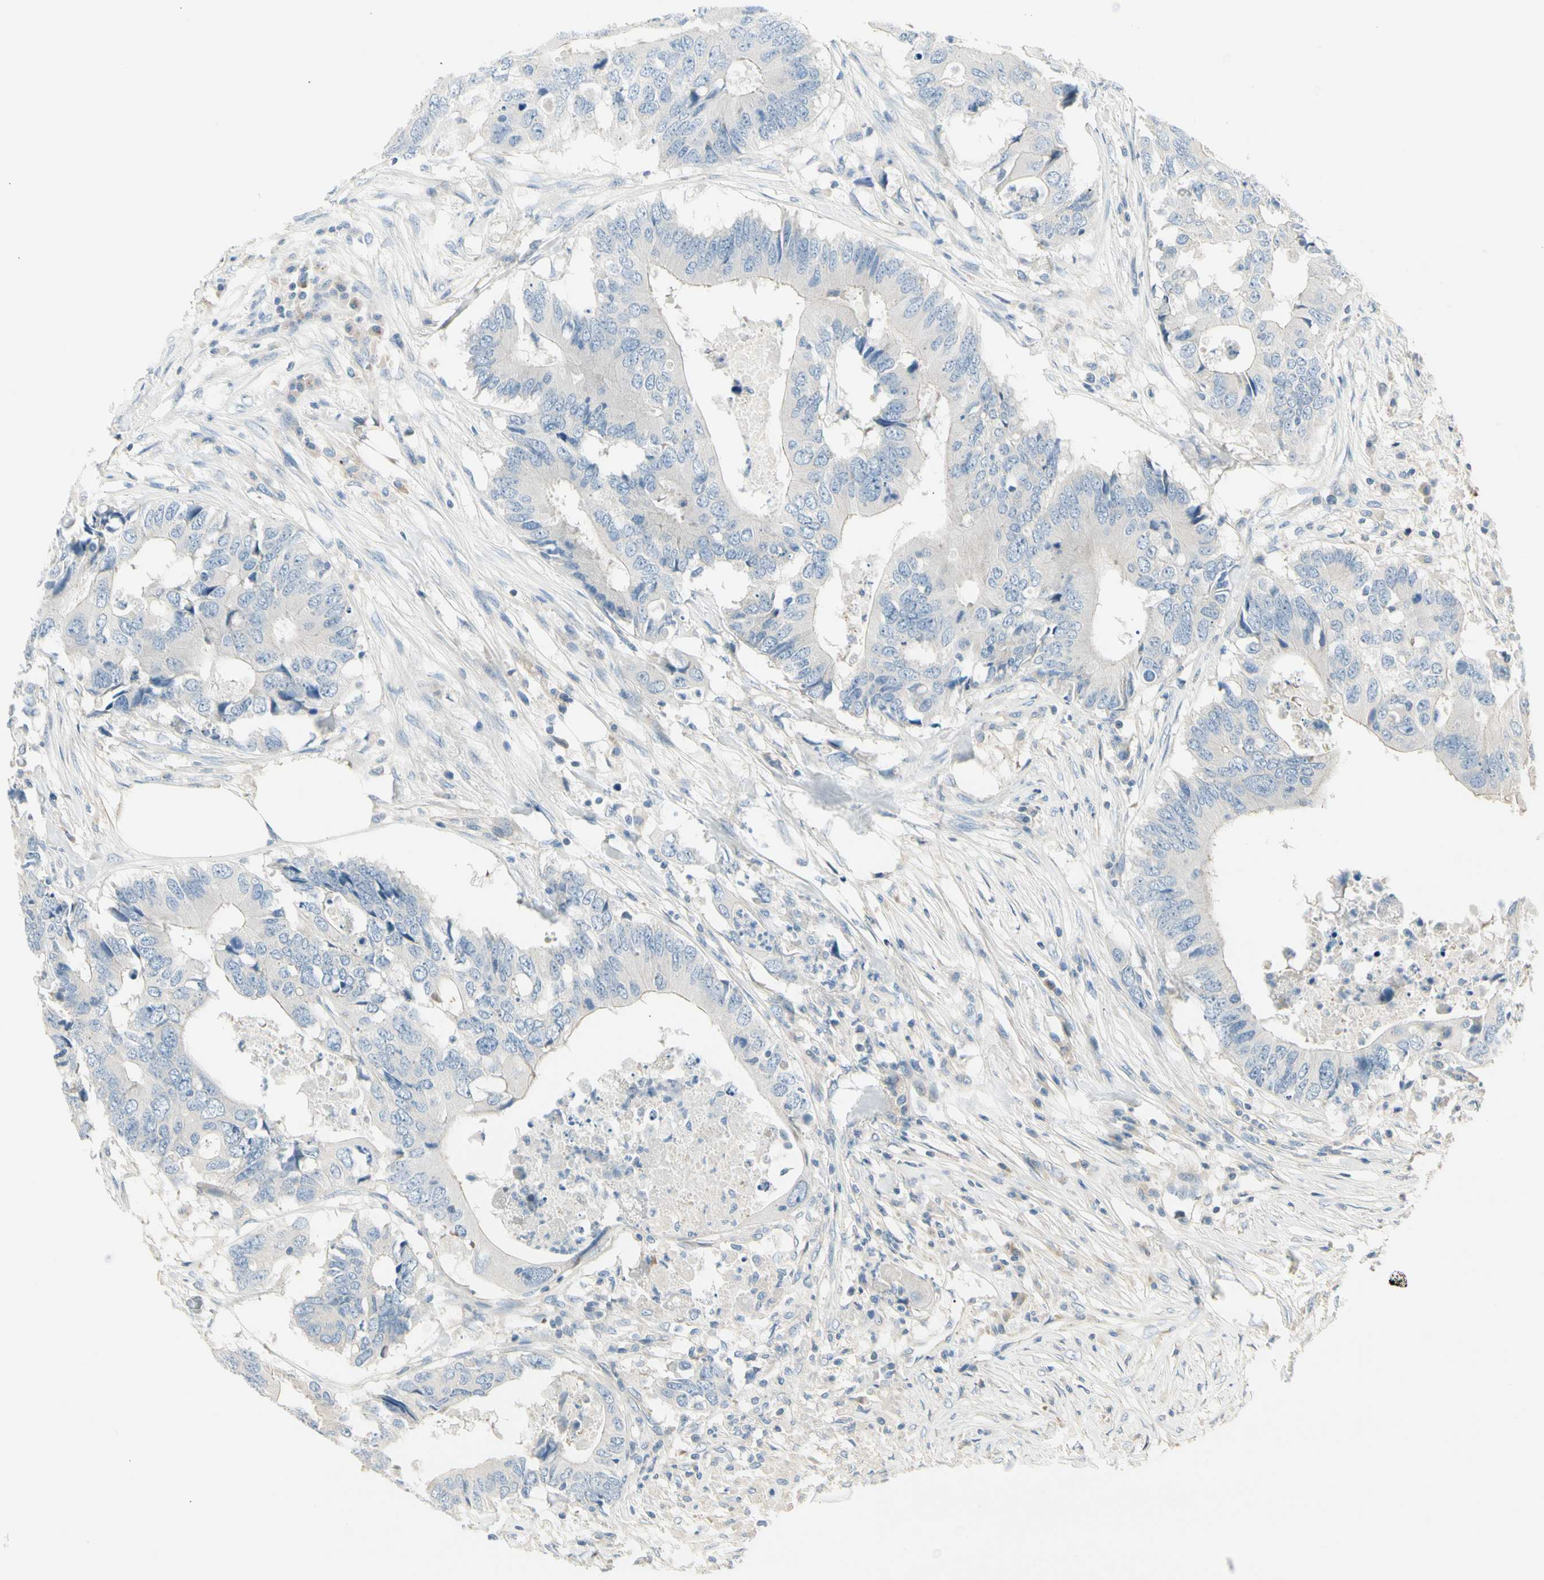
{"staining": {"intensity": "negative", "quantity": "none", "location": "none"}, "tissue": "colorectal cancer", "cell_type": "Tumor cells", "image_type": "cancer", "snomed": [{"axis": "morphology", "description": "Adenocarcinoma, NOS"}, {"axis": "topography", "description": "Colon"}], "caption": "Human colorectal cancer stained for a protein using immunohistochemistry displays no staining in tumor cells.", "gene": "ADGRA3", "patient": {"sex": "male", "age": 71}}